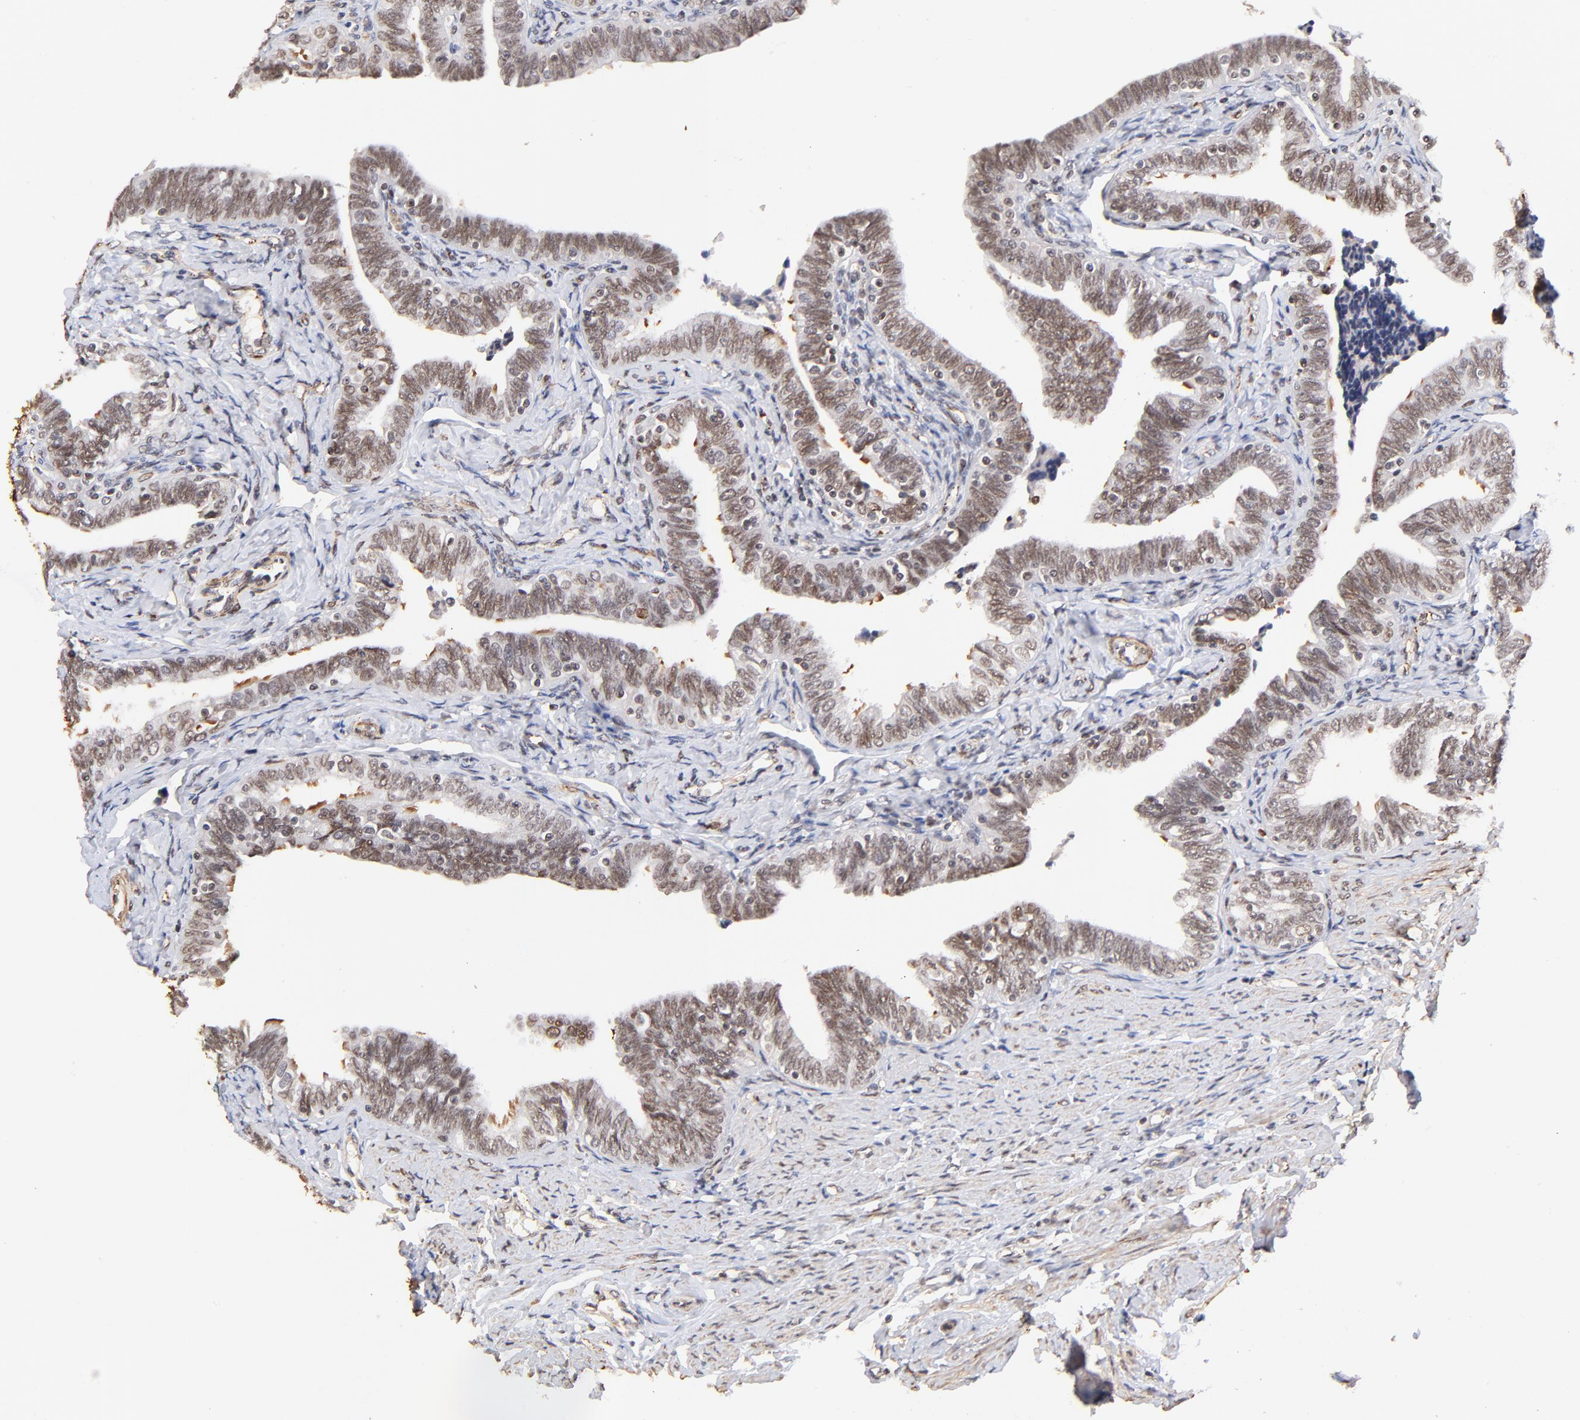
{"staining": {"intensity": "strong", "quantity": ">75%", "location": "nuclear"}, "tissue": "fallopian tube", "cell_type": "Glandular cells", "image_type": "normal", "snomed": [{"axis": "morphology", "description": "Normal tissue, NOS"}, {"axis": "topography", "description": "Fallopian tube"}, {"axis": "topography", "description": "Ovary"}], "caption": "Normal fallopian tube displays strong nuclear positivity in about >75% of glandular cells, visualized by immunohistochemistry.", "gene": "ZFP92", "patient": {"sex": "female", "age": 69}}